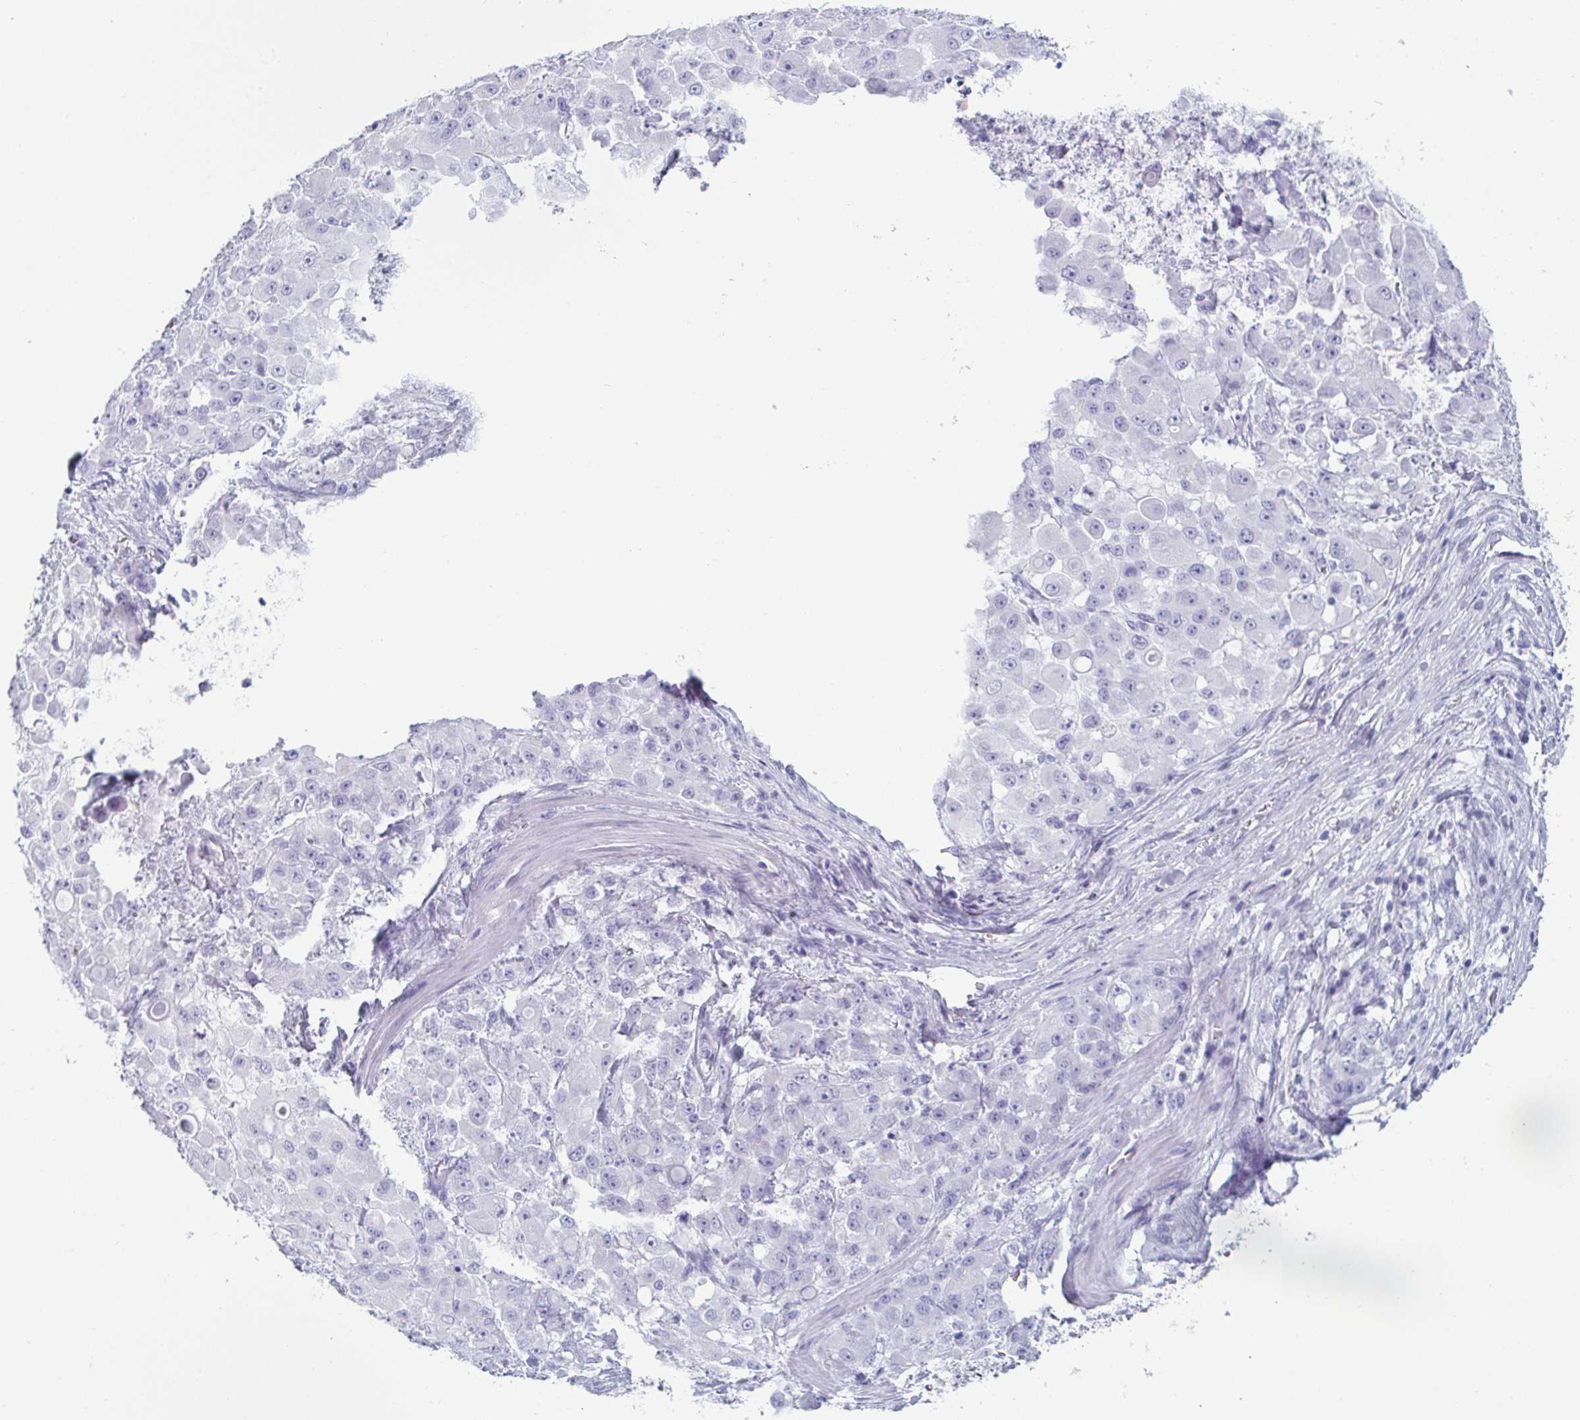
{"staining": {"intensity": "negative", "quantity": "none", "location": "none"}, "tissue": "stomach cancer", "cell_type": "Tumor cells", "image_type": "cancer", "snomed": [{"axis": "morphology", "description": "Adenocarcinoma, NOS"}, {"axis": "topography", "description": "Stomach"}], "caption": "High power microscopy image of an immunohistochemistry (IHC) image of adenocarcinoma (stomach), revealing no significant expression in tumor cells.", "gene": "CREG2", "patient": {"sex": "female", "age": 76}}